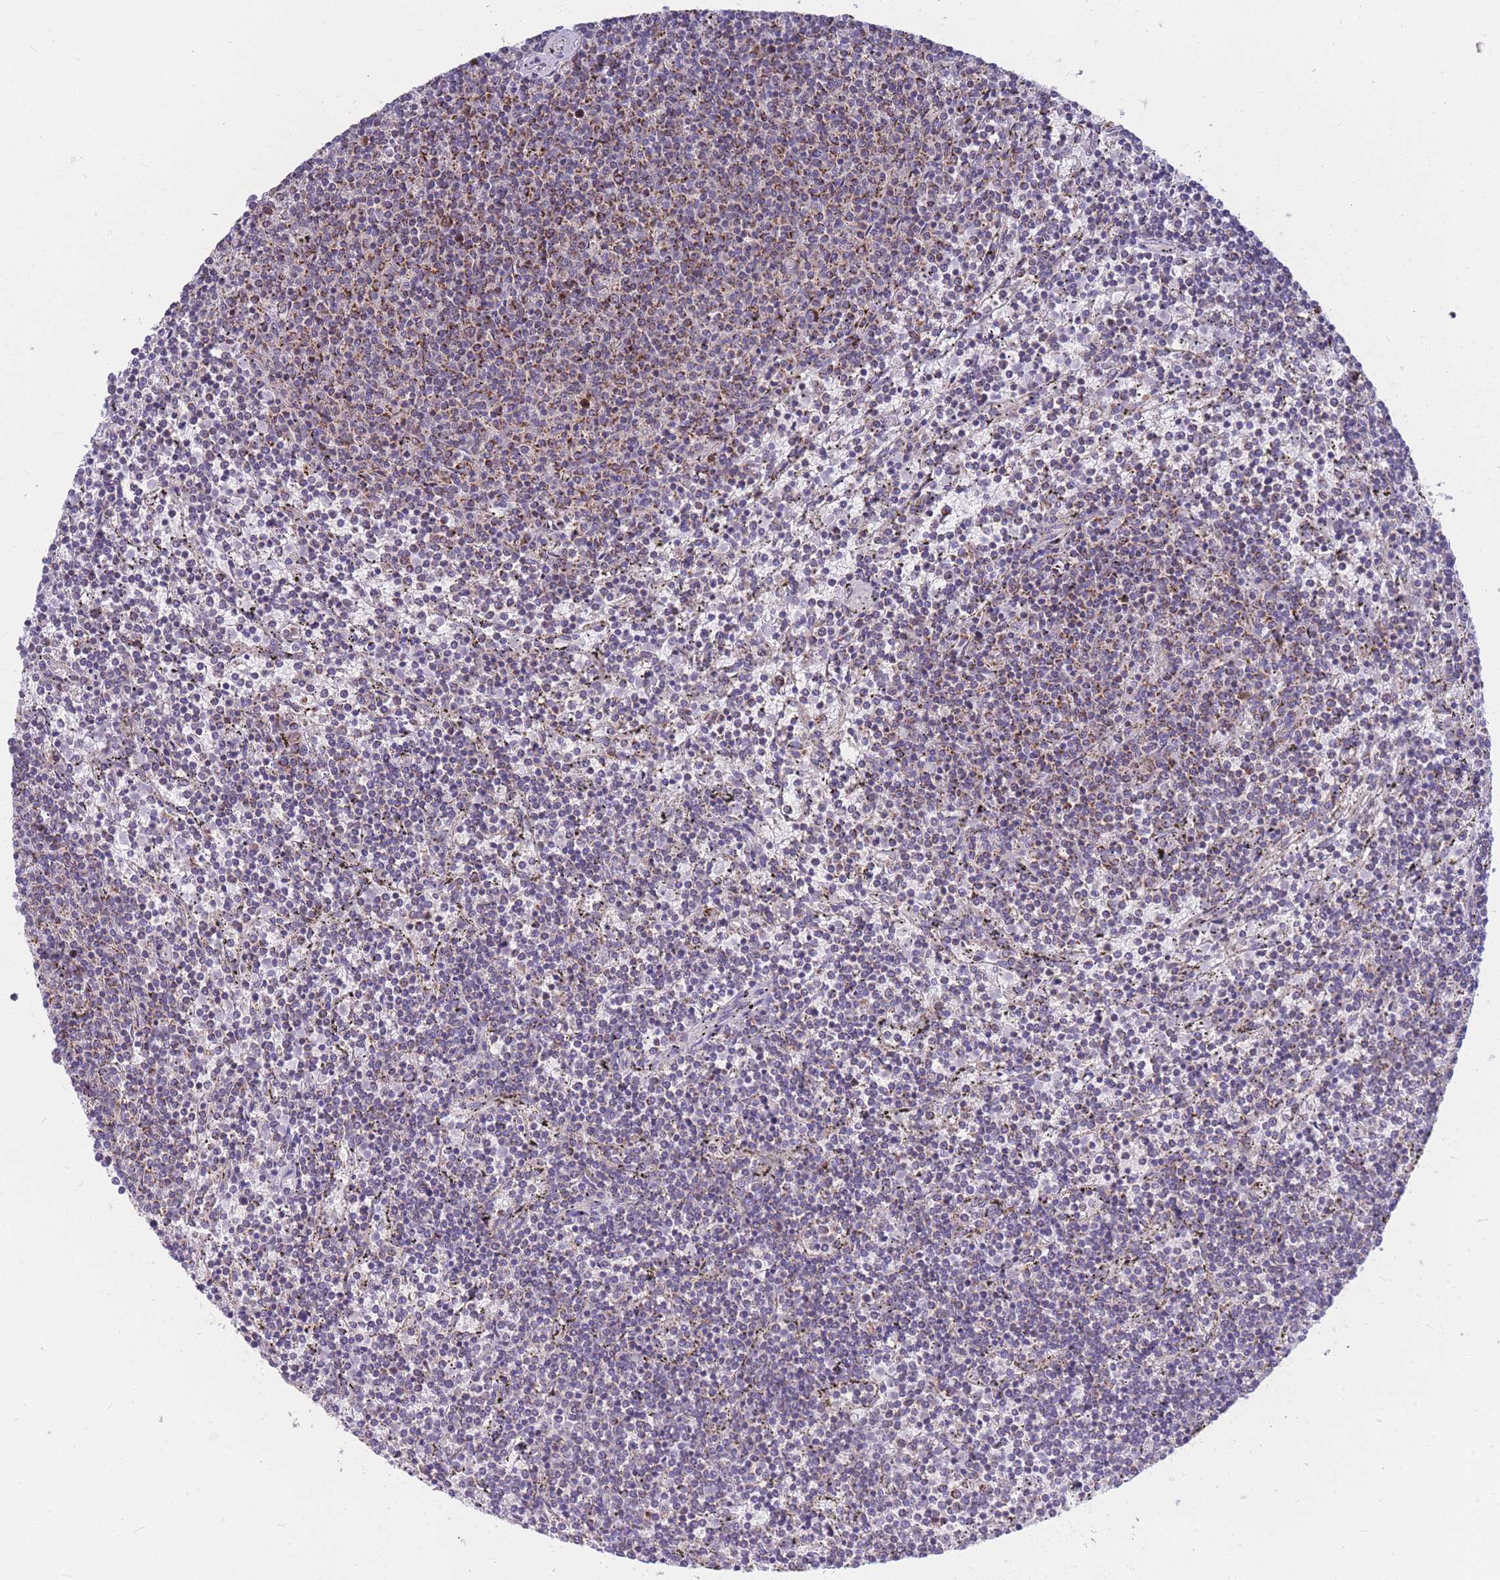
{"staining": {"intensity": "moderate", "quantity": "<25%", "location": "cytoplasmic/membranous"}, "tissue": "lymphoma", "cell_type": "Tumor cells", "image_type": "cancer", "snomed": [{"axis": "morphology", "description": "Malignant lymphoma, non-Hodgkin's type, Low grade"}, {"axis": "topography", "description": "Spleen"}], "caption": "Low-grade malignant lymphoma, non-Hodgkin's type stained with immunohistochemistry reveals moderate cytoplasmic/membranous expression in approximately <25% of tumor cells. Ihc stains the protein in brown and the nuclei are stained blue.", "gene": "MRPS11", "patient": {"sex": "female", "age": 50}}